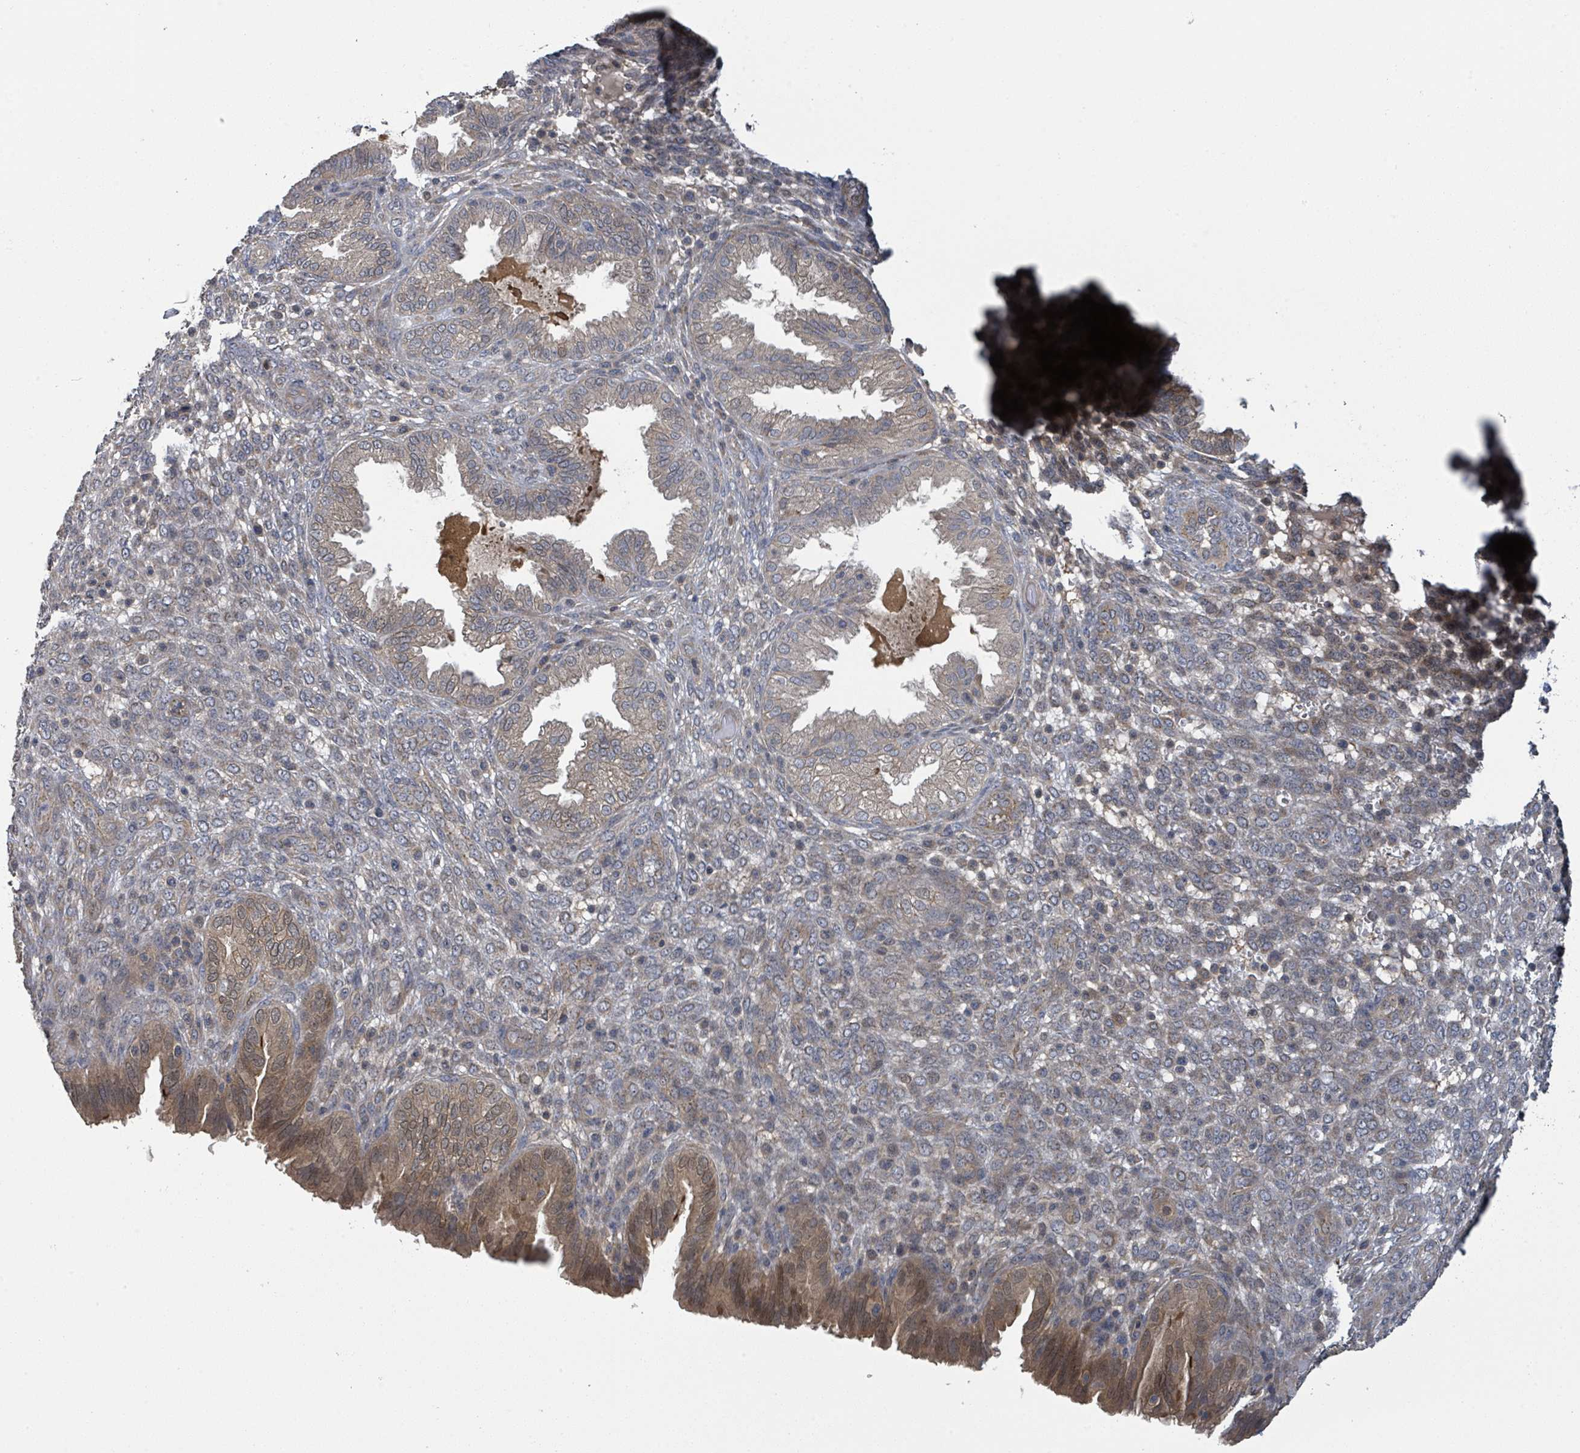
{"staining": {"intensity": "weak", "quantity": "25%-75%", "location": "cytoplasmic/membranous"}, "tissue": "endometrium", "cell_type": "Cells in endometrial stroma", "image_type": "normal", "snomed": [{"axis": "morphology", "description": "Normal tissue, NOS"}, {"axis": "topography", "description": "Endometrium"}], "caption": "This is an image of IHC staining of benign endometrium, which shows weak expression in the cytoplasmic/membranous of cells in endometrial stroma.", "gene": "CCDC121", "patient": {"sex": "female", "age": 33}}